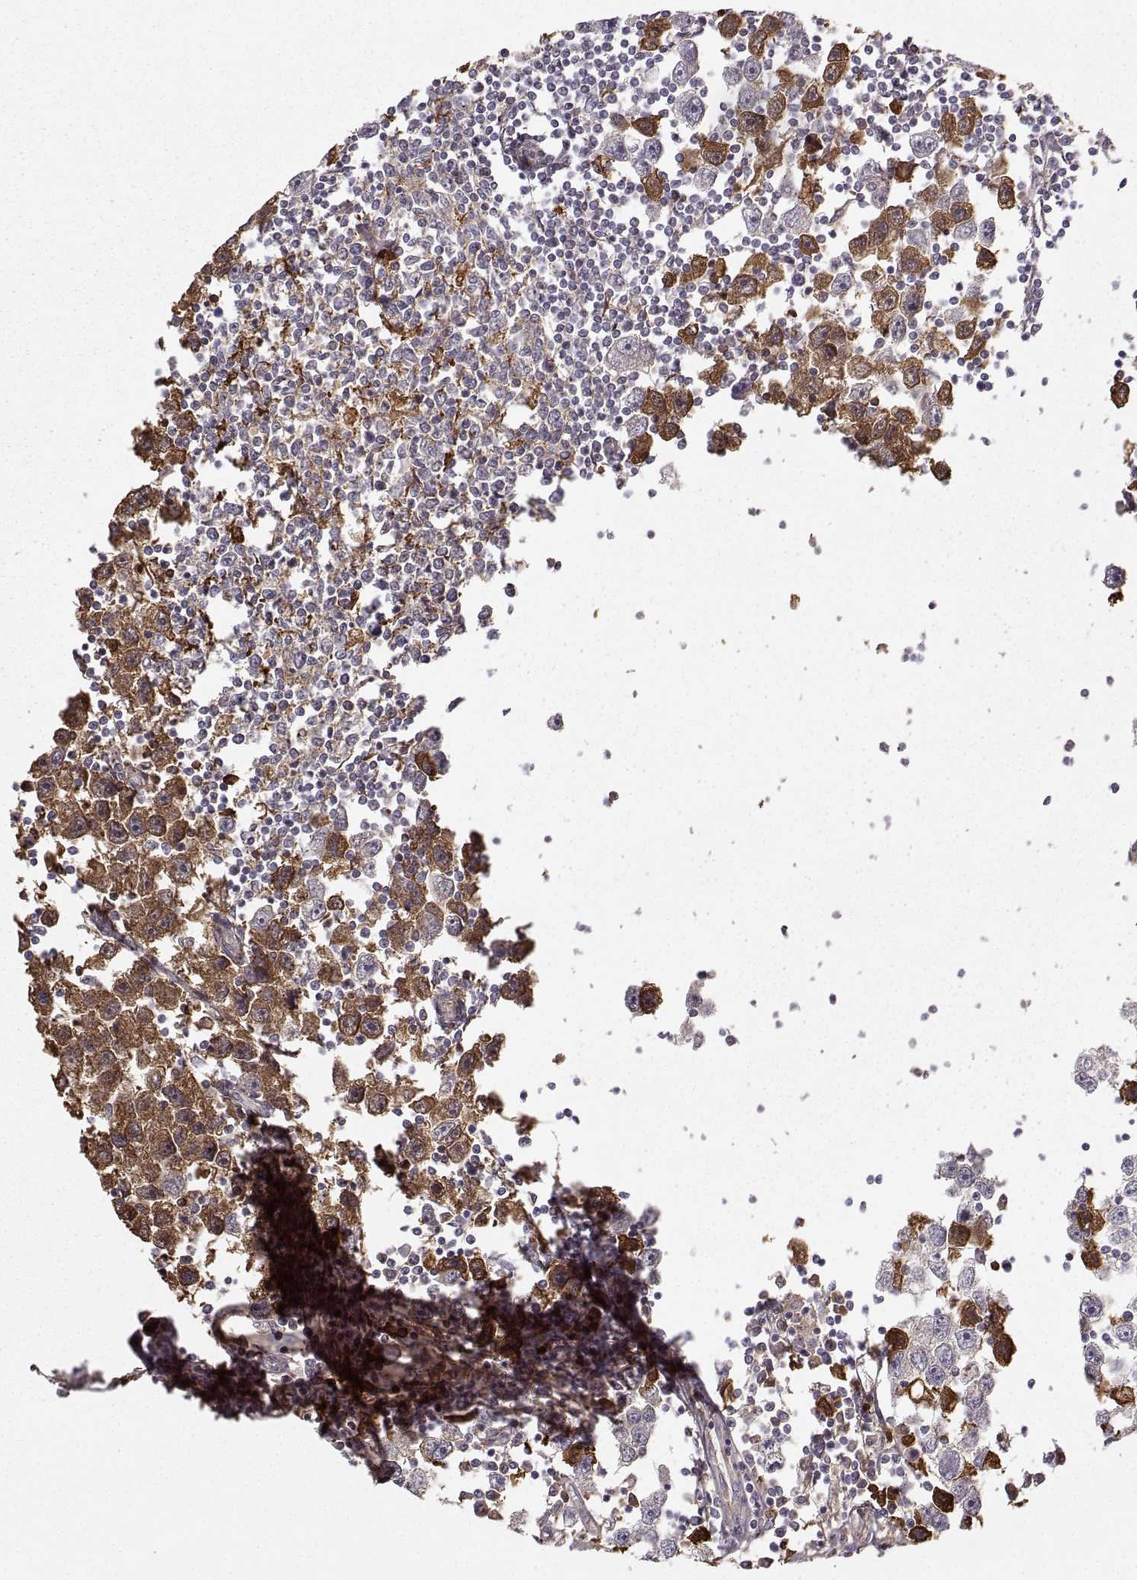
{"staining": {"intensity": "moderate", "quantity": "25%-75%", "location": "cytoplasmic/membranous"}, "tissue": "testis cancer", "cell_type": "Tumor cells", "image_type": "cancer", "snomed": [{"axis": "morphology", "description": "Seminoma, NOS"}, {"axis": "topography", "description": "Testis"}], "caption": "IHC photomicrograph of neoplastic tissue: testis seminoma stained using IHC shows medium levels of moderate protein expression localized specifically in the cytoplasmic/membranous of tumor cells, appearing as a cytoplasmic/membranous brown color.", "gene": "WNT6", "patient": {"sex": "male", "age": 30}}